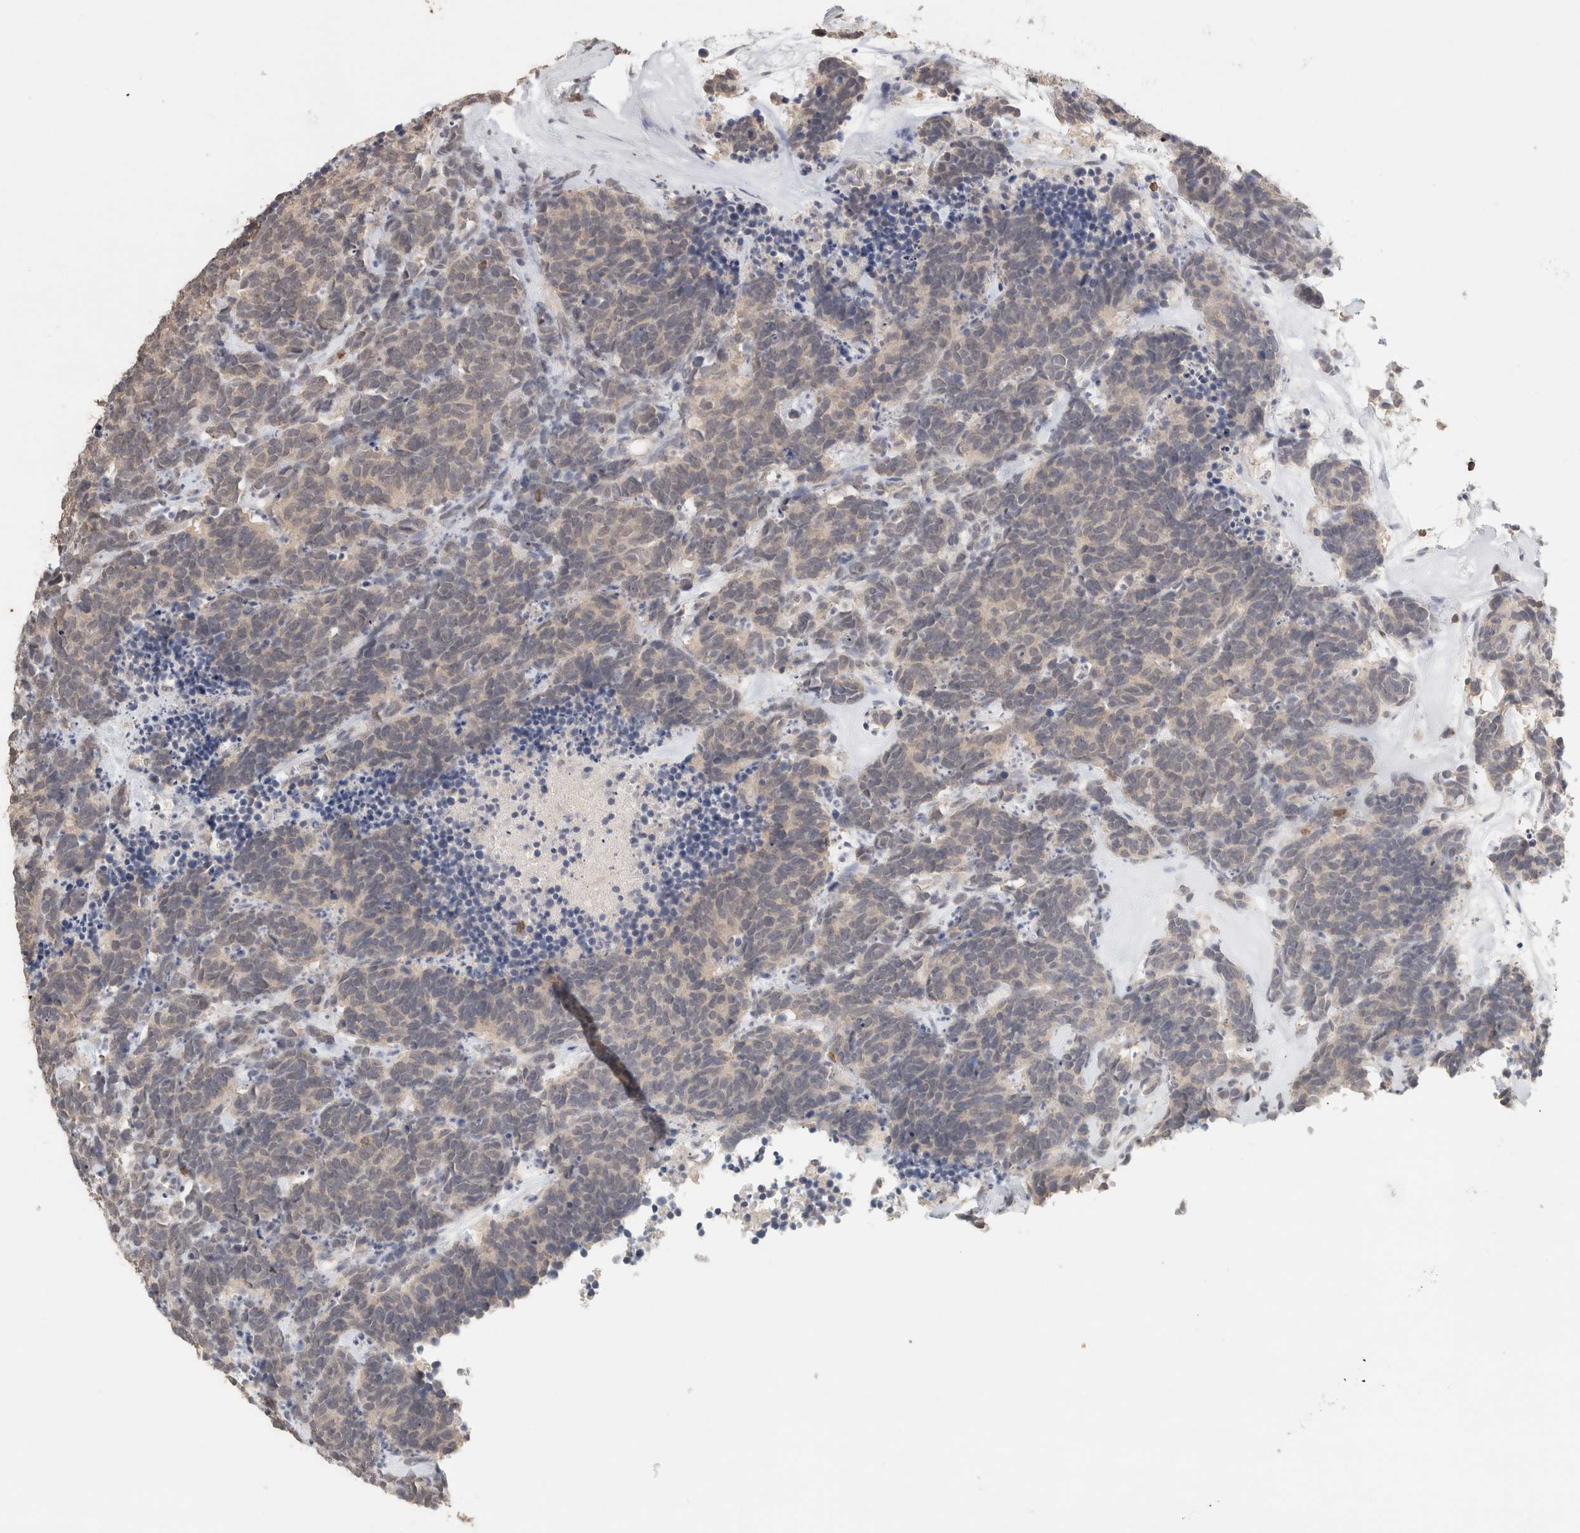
{"staining": {"intensity": "weak", "quantity": ">75%", "location": "cytoplasmic/membranous"}, "tissue": "carcinoid", "cell_type": "Tumor cells", "image_type": "cancer", "snomed": [{"axis": "morphology", "description": "Carcinoma, NOS"}, {"axis": "morphology", "description": "Carcinoid, malignant, NOS"}, {"axis": "topography", "description": "Urinary bladder"}], "caption": "Weak cytoplasmic/membranous staining for a protein is appreciated in approximately >75% of tumor cells of carcinoid using immunohistochemistry.", "gene": "TRAT1", "patient": {"sex": "male", "age": 57}}